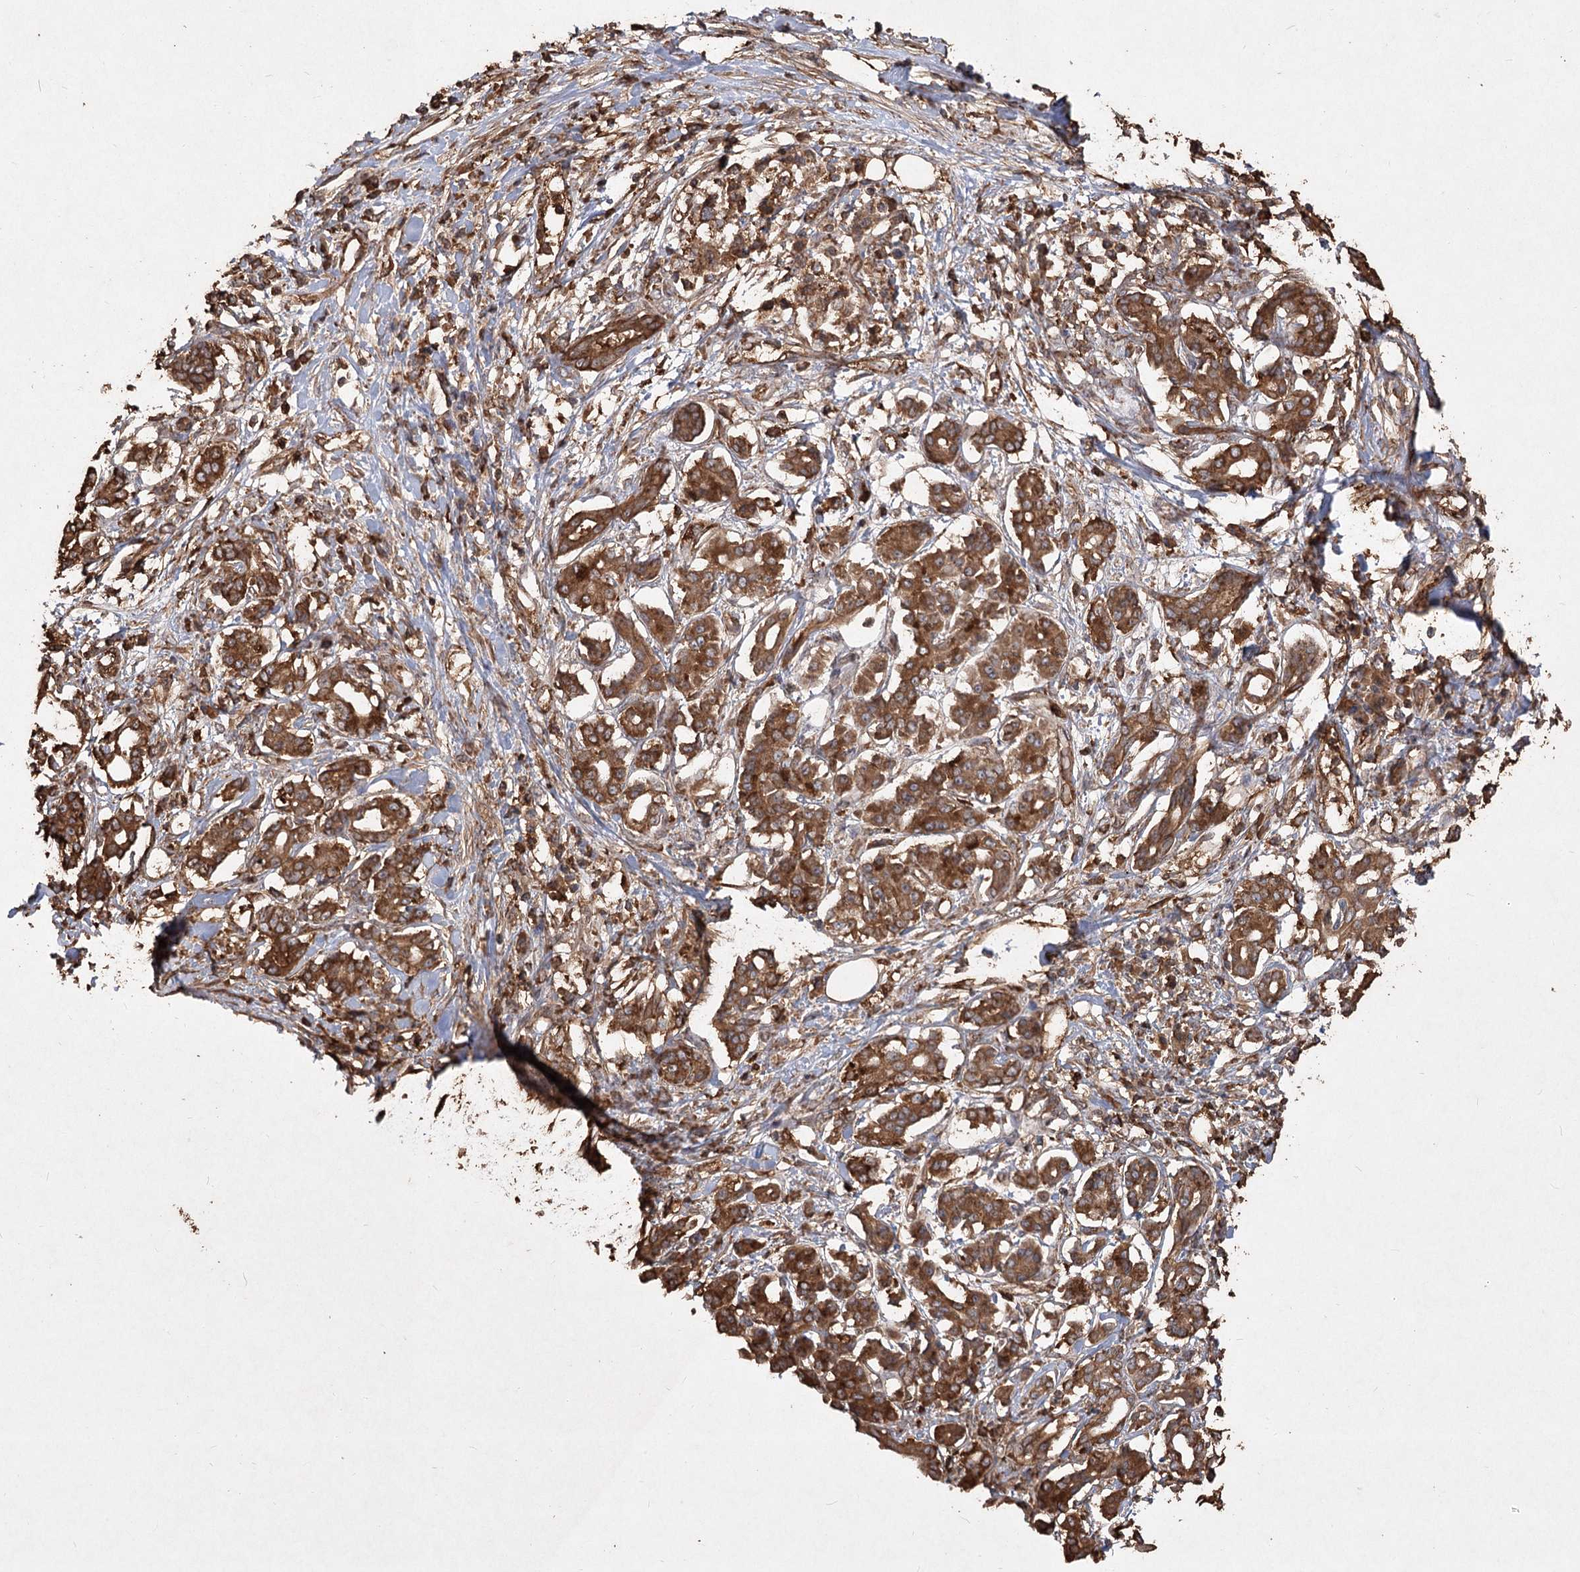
{"staining": {"intensity": "strong", "quantity": ">75%", "location": "cytoplasmic/membranous"}, "tissue": "pancreatic cancer", "cell_type": "Tumor cells", "image_type": "cancer", "snomed": [{"axis": "morphology", "description": "Adenocarcinoma, NOS"}, {"axis": "topography", "description": "Pancreas"}], "caption": "Approximately >75% of tumor cells in adenocarcinoma (pancreatic) display strong cytoplasmic/membranous protein staining as visualized by brown immunohistochemical staining.", "gene": "PIK3C2A", "patient": {"sex": "female", "age": 56}}